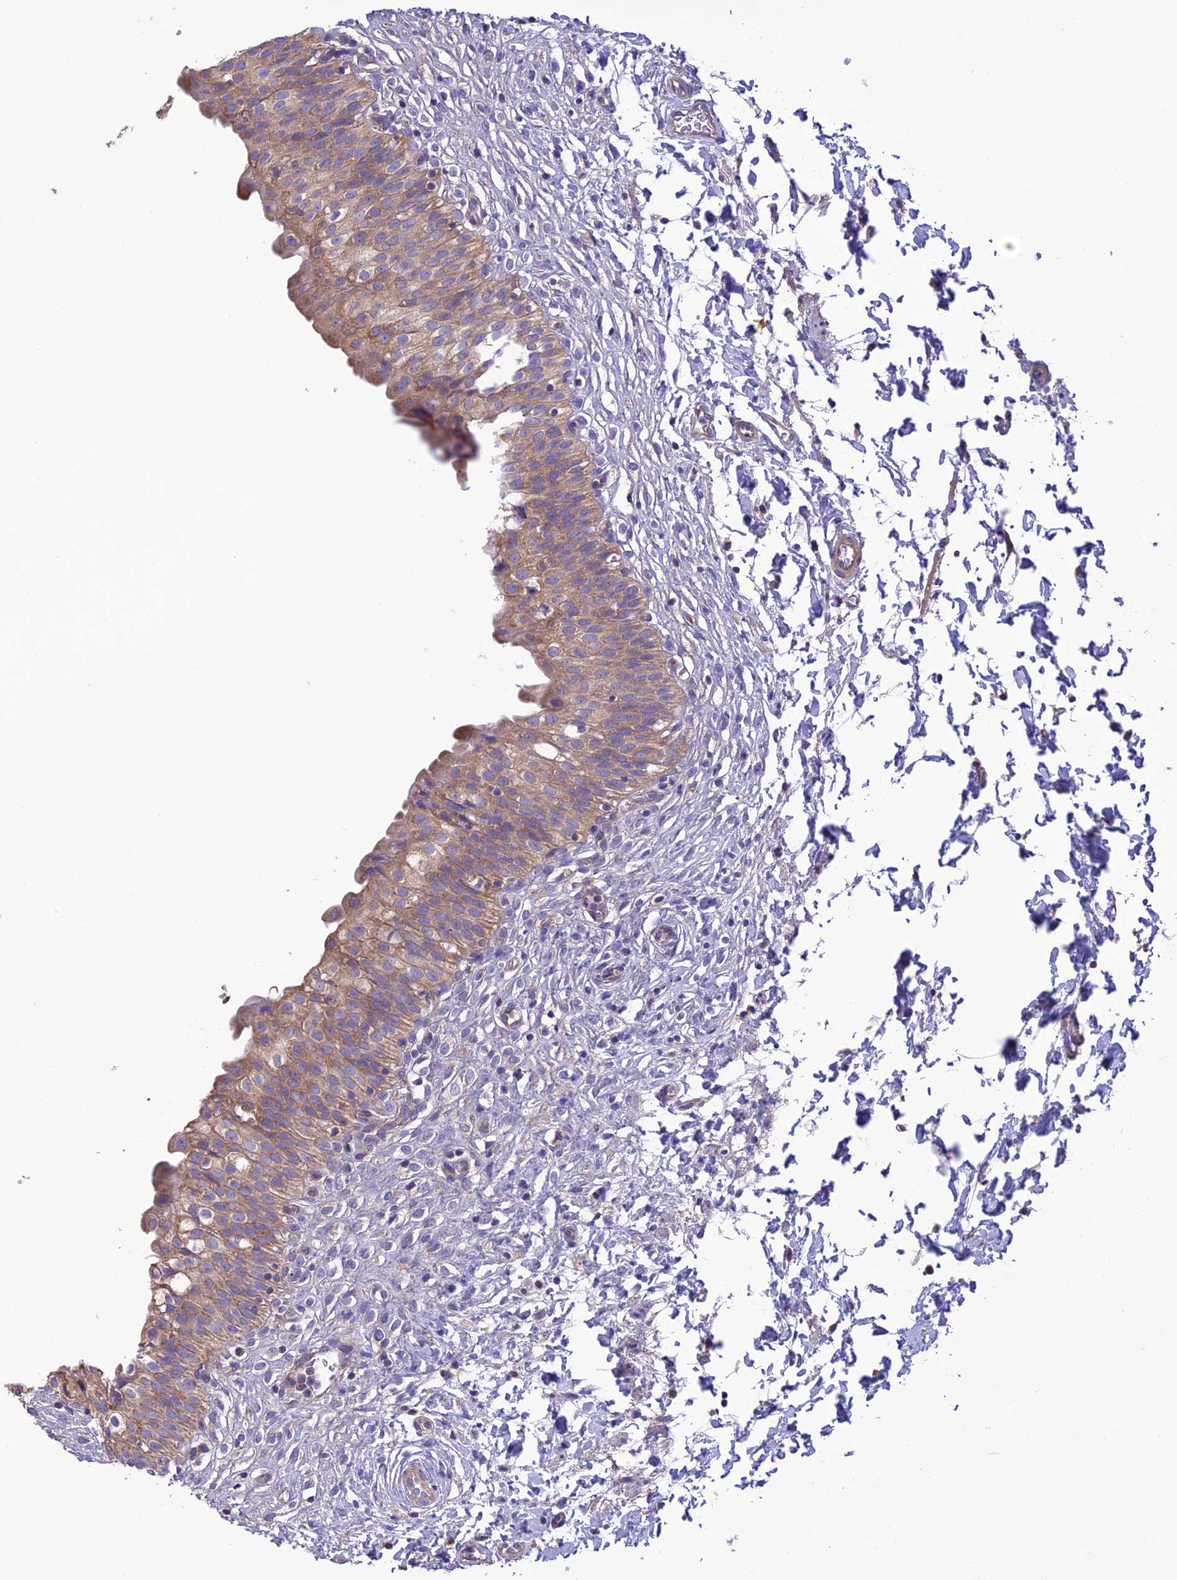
{"staining": {"intensity": "moderate", "quantity": "25%-75%", "location": "cytoplasmic/membranous"}, "tissue": "urinary bladder", "cell_type": "Urothelial cells", "image_type": "normal", "snomed": [{"axis": "morphology", "description": "Normal tissue, NOS"}, {"axis": "topography", "description": "Urinary bladder"}], "caption": "Urinary bladder stained with DAB IHC exhibits medium levels of moderate cytoplasmic/membranous positivity in about 25%-75% of urothelial cells.", "gene": "MAP3K12", "patient": {"sex": "male", "age": 55}}